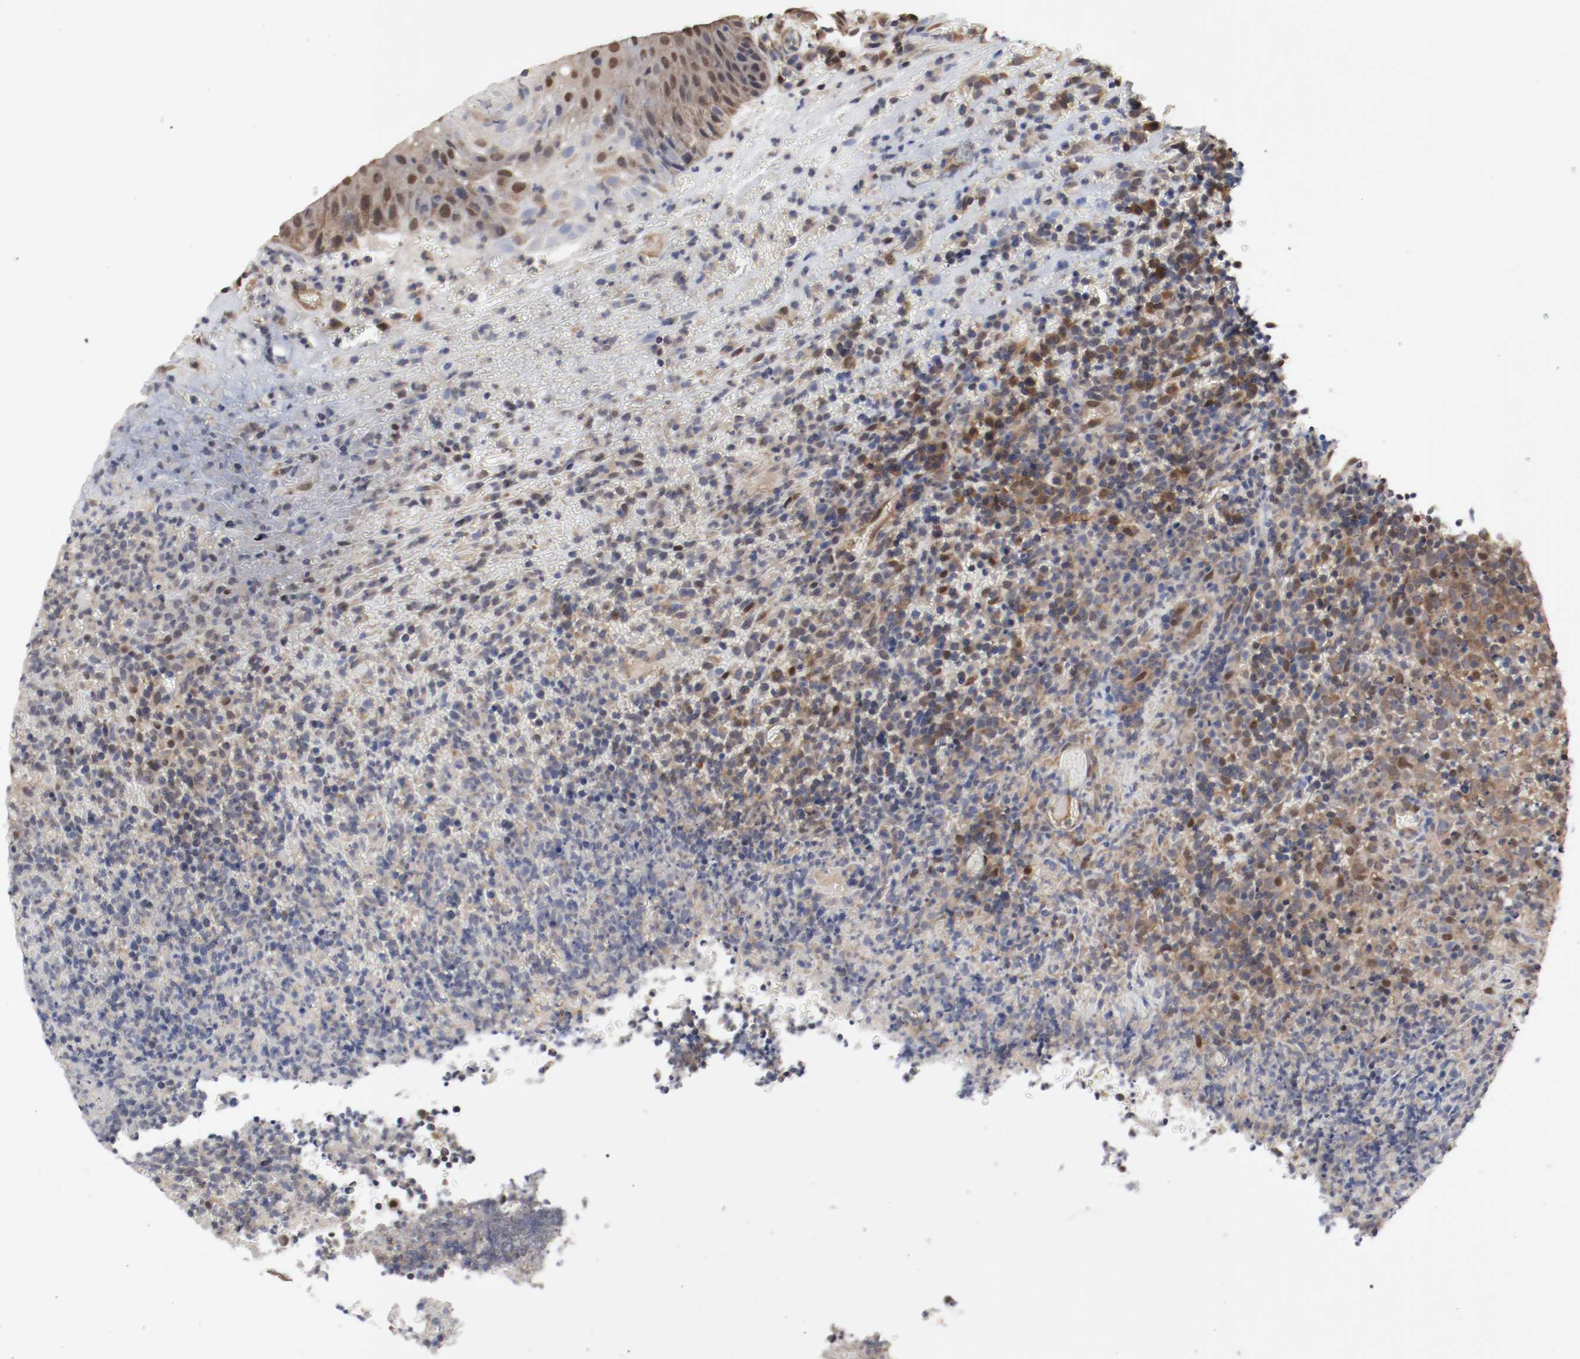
{"staining": {"intensity": "moderate", "quantity": ">75%", "location": "cytoplasmic/membranous"}, "tissue": "lymphoma", "cell_type": "Tumor cells", "image_type": "cancer", "snomed": [{"axis": "morphology", "description": "Malignant lymphoma, non-Hodgkin's type, High grade"}, {"axis": "topography", "description": "Tonsil"}], "caption": "Protein staining demonstrates moderate cytoplasmic/membranous staining in approximately >75% of tumor cells in lymphoma. The staining is performed using DAB brown chromogen to label protein expression. The nuclei are counter-stained blue using hematoxylin.", "gene": "AFG3L2", "patient": {"sex": "female", "age": 36}}